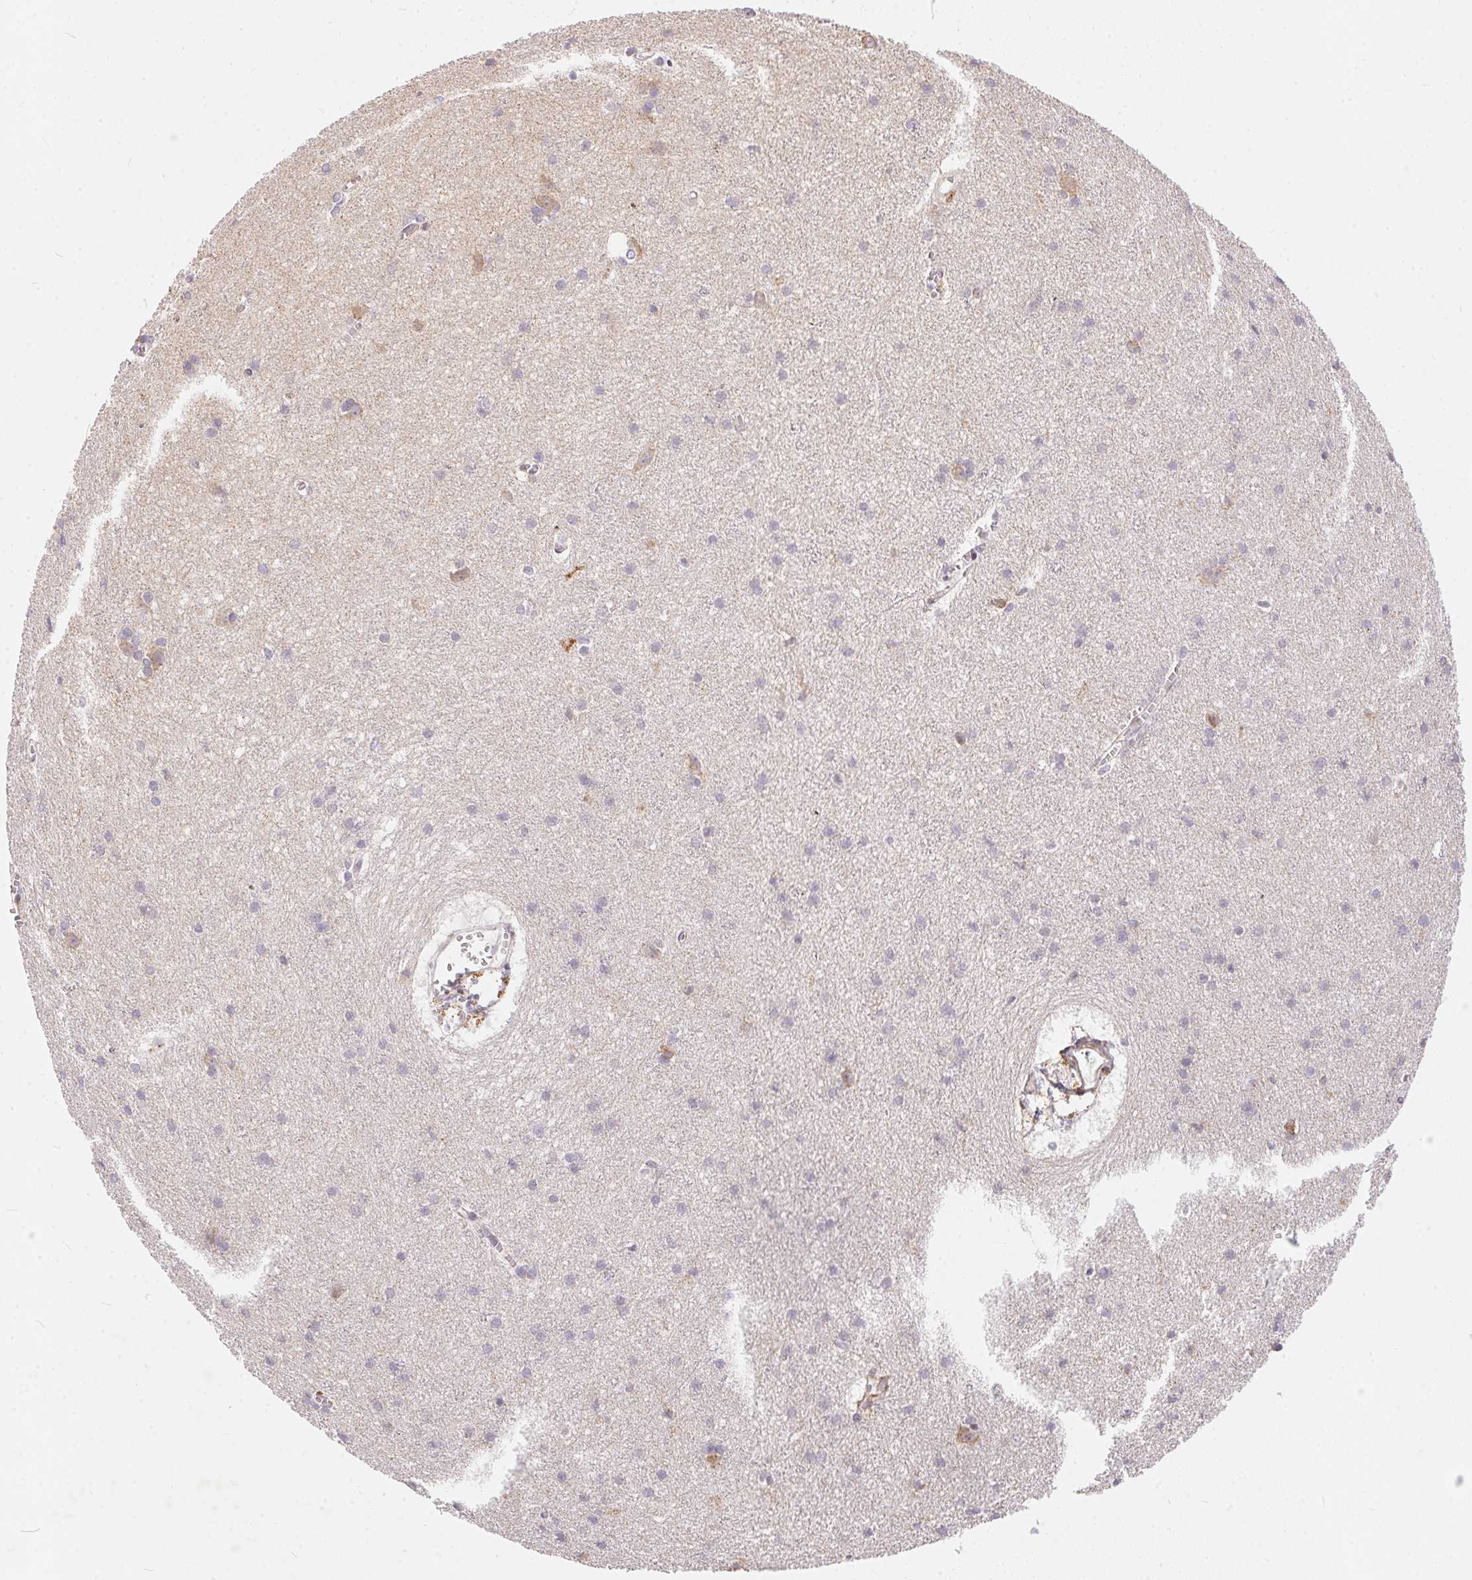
{"staining": {"intensity": "moderate", "quantity": "<25%", "location": "cytoplasmic/membranous"}, "tissue": "cerebral cortex", "cell_type": "Endothelial cells", "image_type": "normal", "snomed": [{"axis": "morphology", "description": "Normal tissue, NOS"}, {"axis": "topography", "description": "Cerebral cortex"}], "caption": "IHC of benign cerebral cortex exhibits low levels of moderate cytoplasmic/membranous staining in approximately <25% of endothelial cells.", "gene": "VWA5B2", "patient": {"sex": "male", "age": 37}}